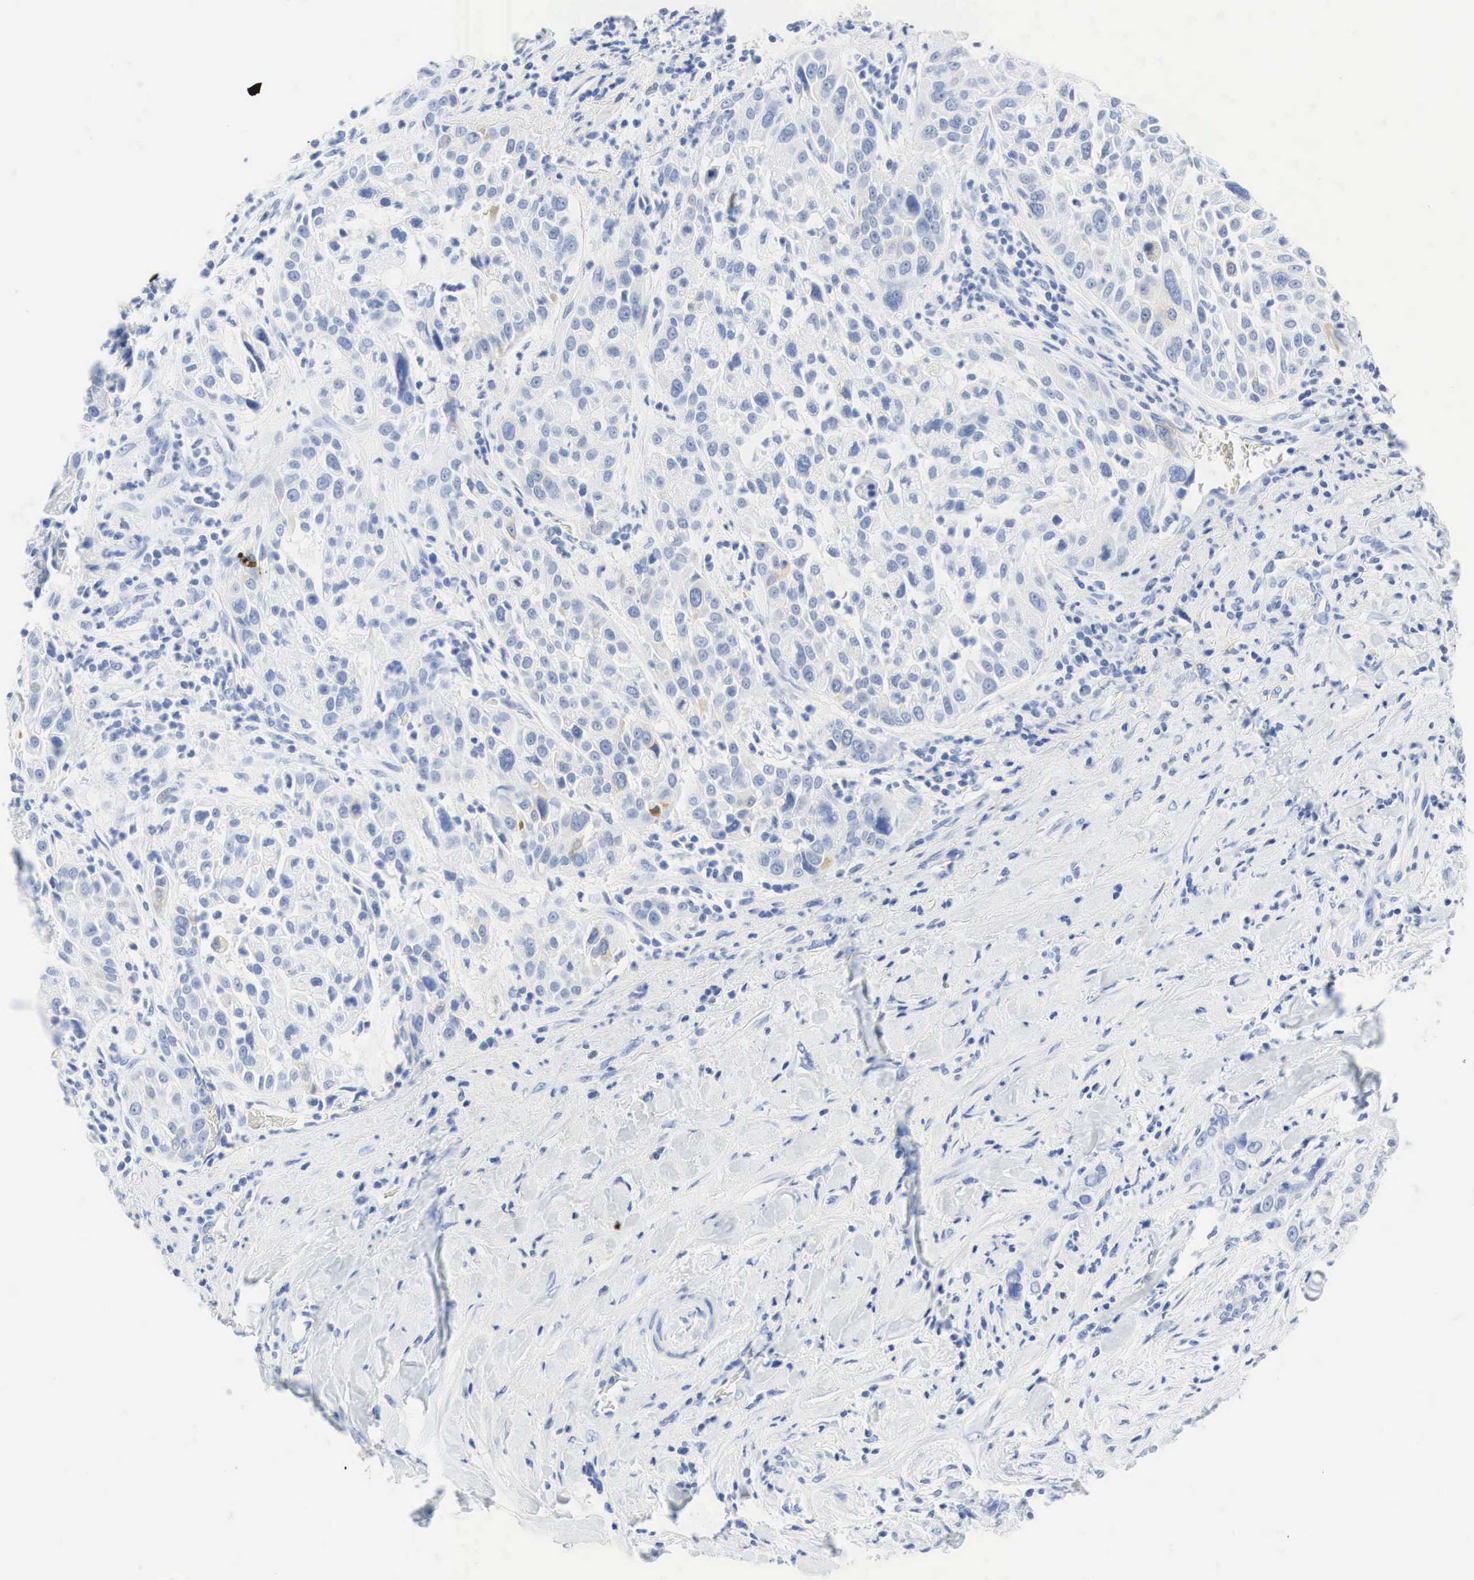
{"staining": {"intensity": "moderate", "quantity": "<25%", "location": "cytoplasmic/membranous"}, "tissue": "pancreatic cancer", "cell_type": "Tumor cells", "image_type": "cancer", "snomed": [{"axis": "morphology", "description": "Adenocarcinoma, NOS"}, {"axis": "topography", "description": "Pancreas"}], "caption": "The histopathology image demonstrates staining of pancreatic cancer (adenocarcinoma), revealing moderate cytoplasmic/membranous protein positivity (brown color) within tumor cells.", "gene": "INHA", "patient": {"sex": "female", "age": 52}}